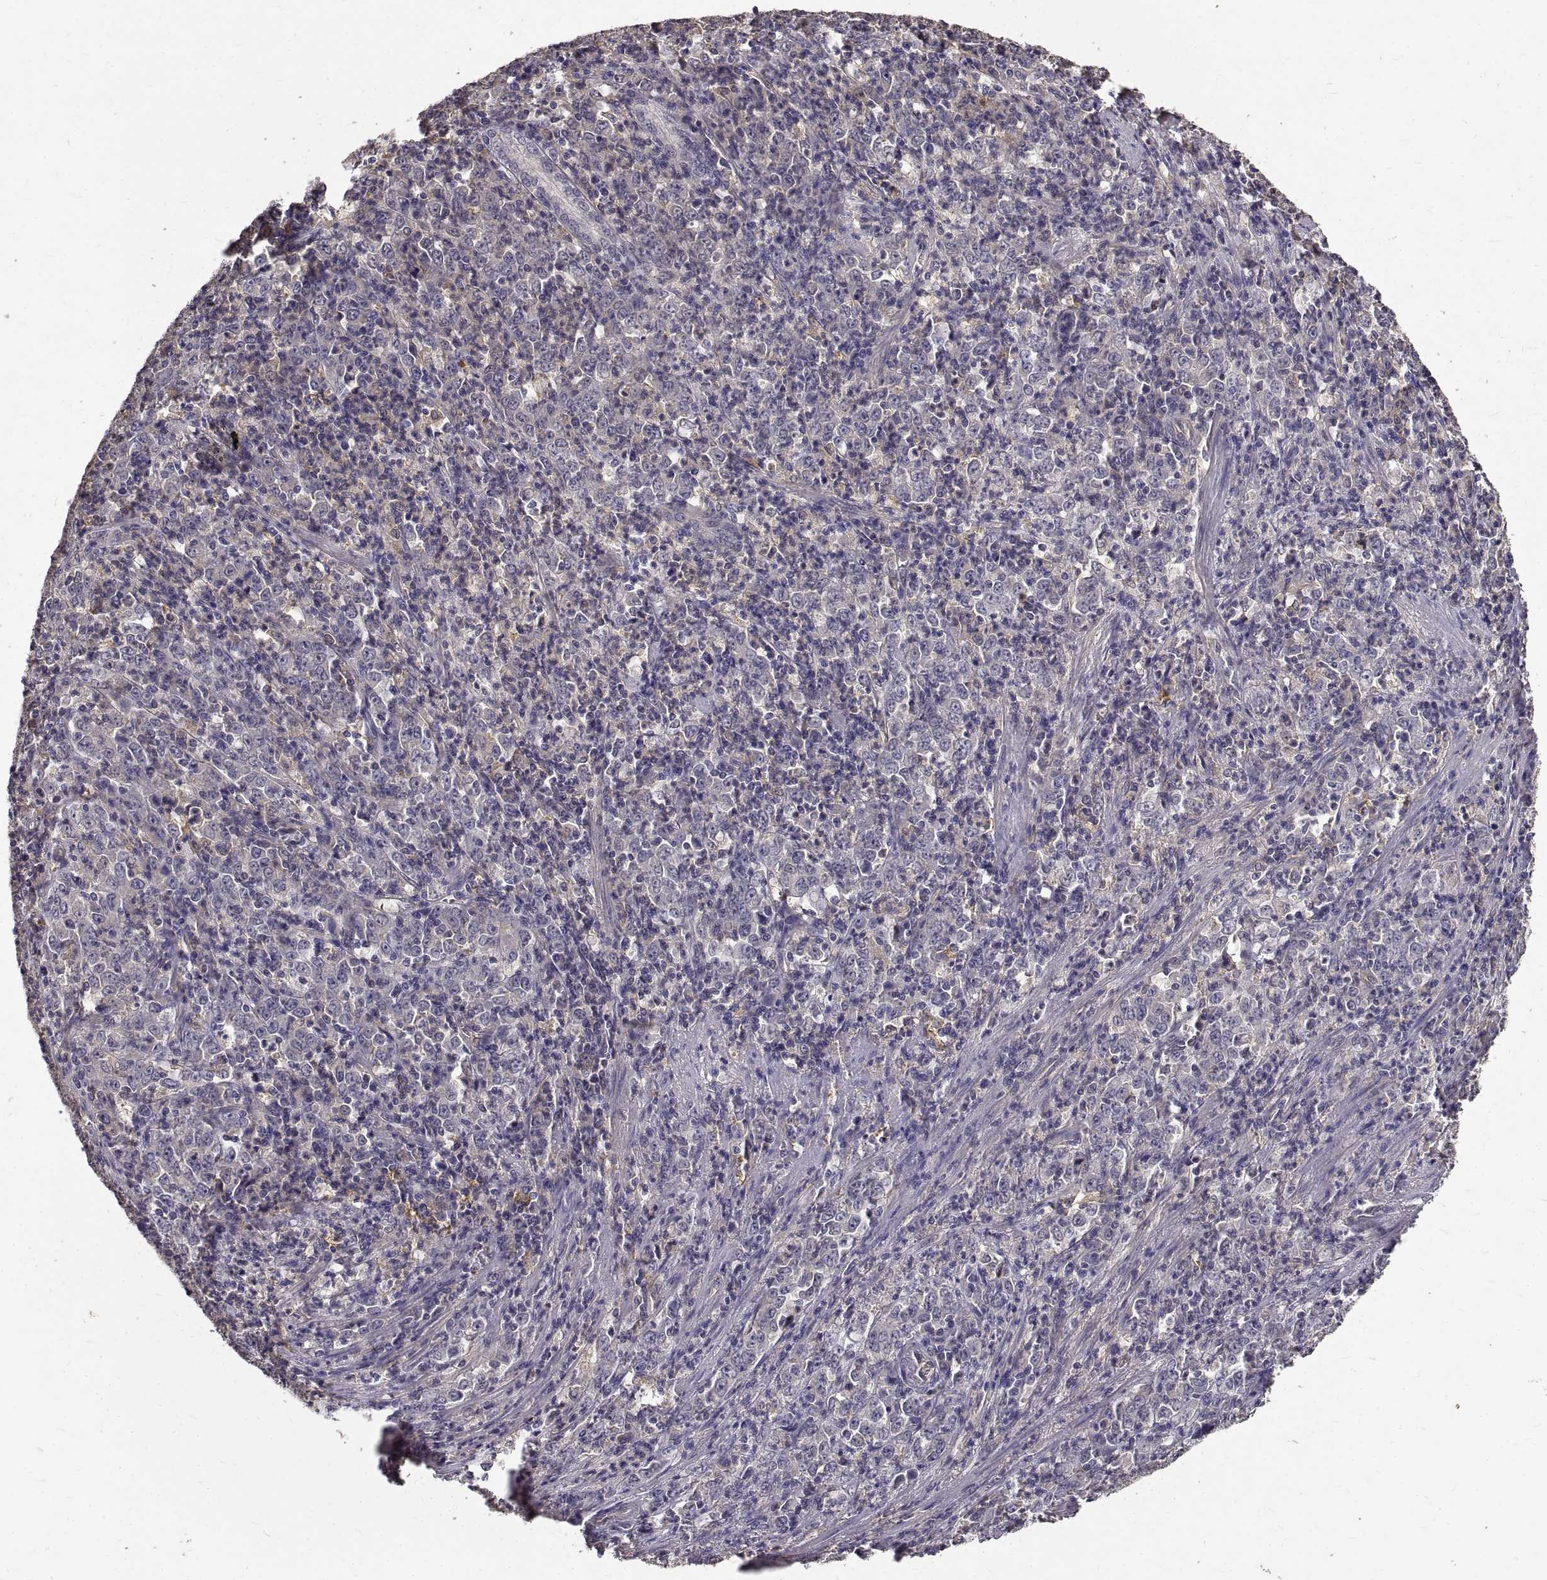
{"staining": {"intensity": "negative", "quantity": "none", "location": "none"}, "tissue": "stomach cancer", "cell_type": "Tumor cells", "image_type": "cancer", "snomed": [{"axis": "morphology", "description": "Adenocarcinoma, NOS"}, {"axis": "topography", "description": "Stomach, lower"}], "caption": "Immunohistochemistry (IHC) photomicrograph of neoplastic tissue: human stomach cancer (adenocarcinoma) stained with DAB (3,3'-diaminobenzidine) demonstrates no significant protein expression in tumor cells.", "gene": "PEA15", "patient": {"sex": "female", "age": 71}}